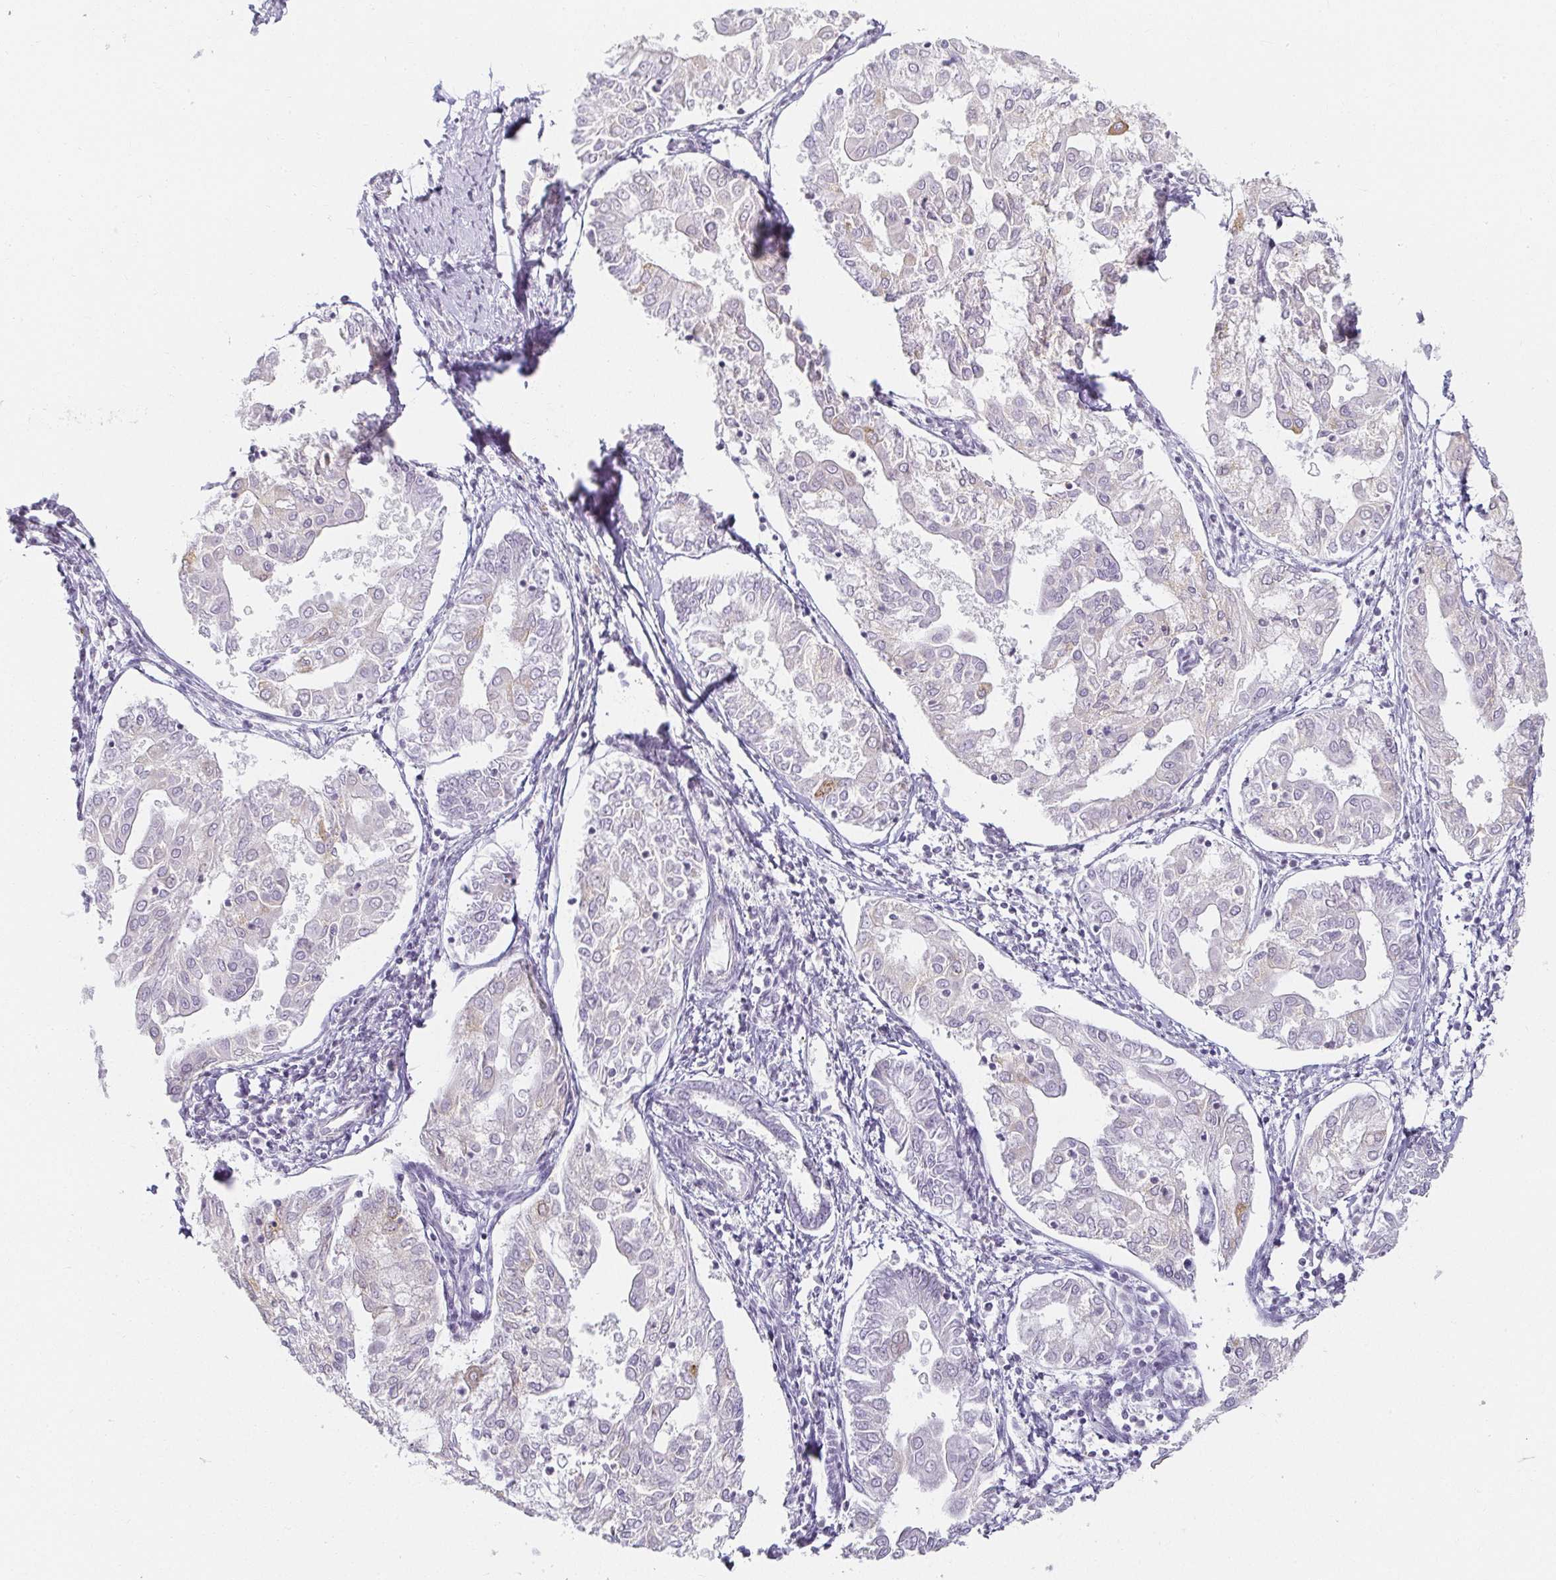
{"staining": {"intensity": "negative", "quantity": "none", "location": "none"}, "tissue": "endometrial cancer", "cell_type": "Tumor cells", "image_type": "cancer", "snomed": [{"axis": "morphology", "description": "Adenocarcinoma, NOS"}, {"axis": "topography", "description": "Endometrium"}], "caption": "Human endometrial cancer (adenocarcinoma) stained for a protein using immunohistochemistry shows no positivity in tumor cells.", "gene": "ACAN", "patient": {"sex": "female", "age": 68}}